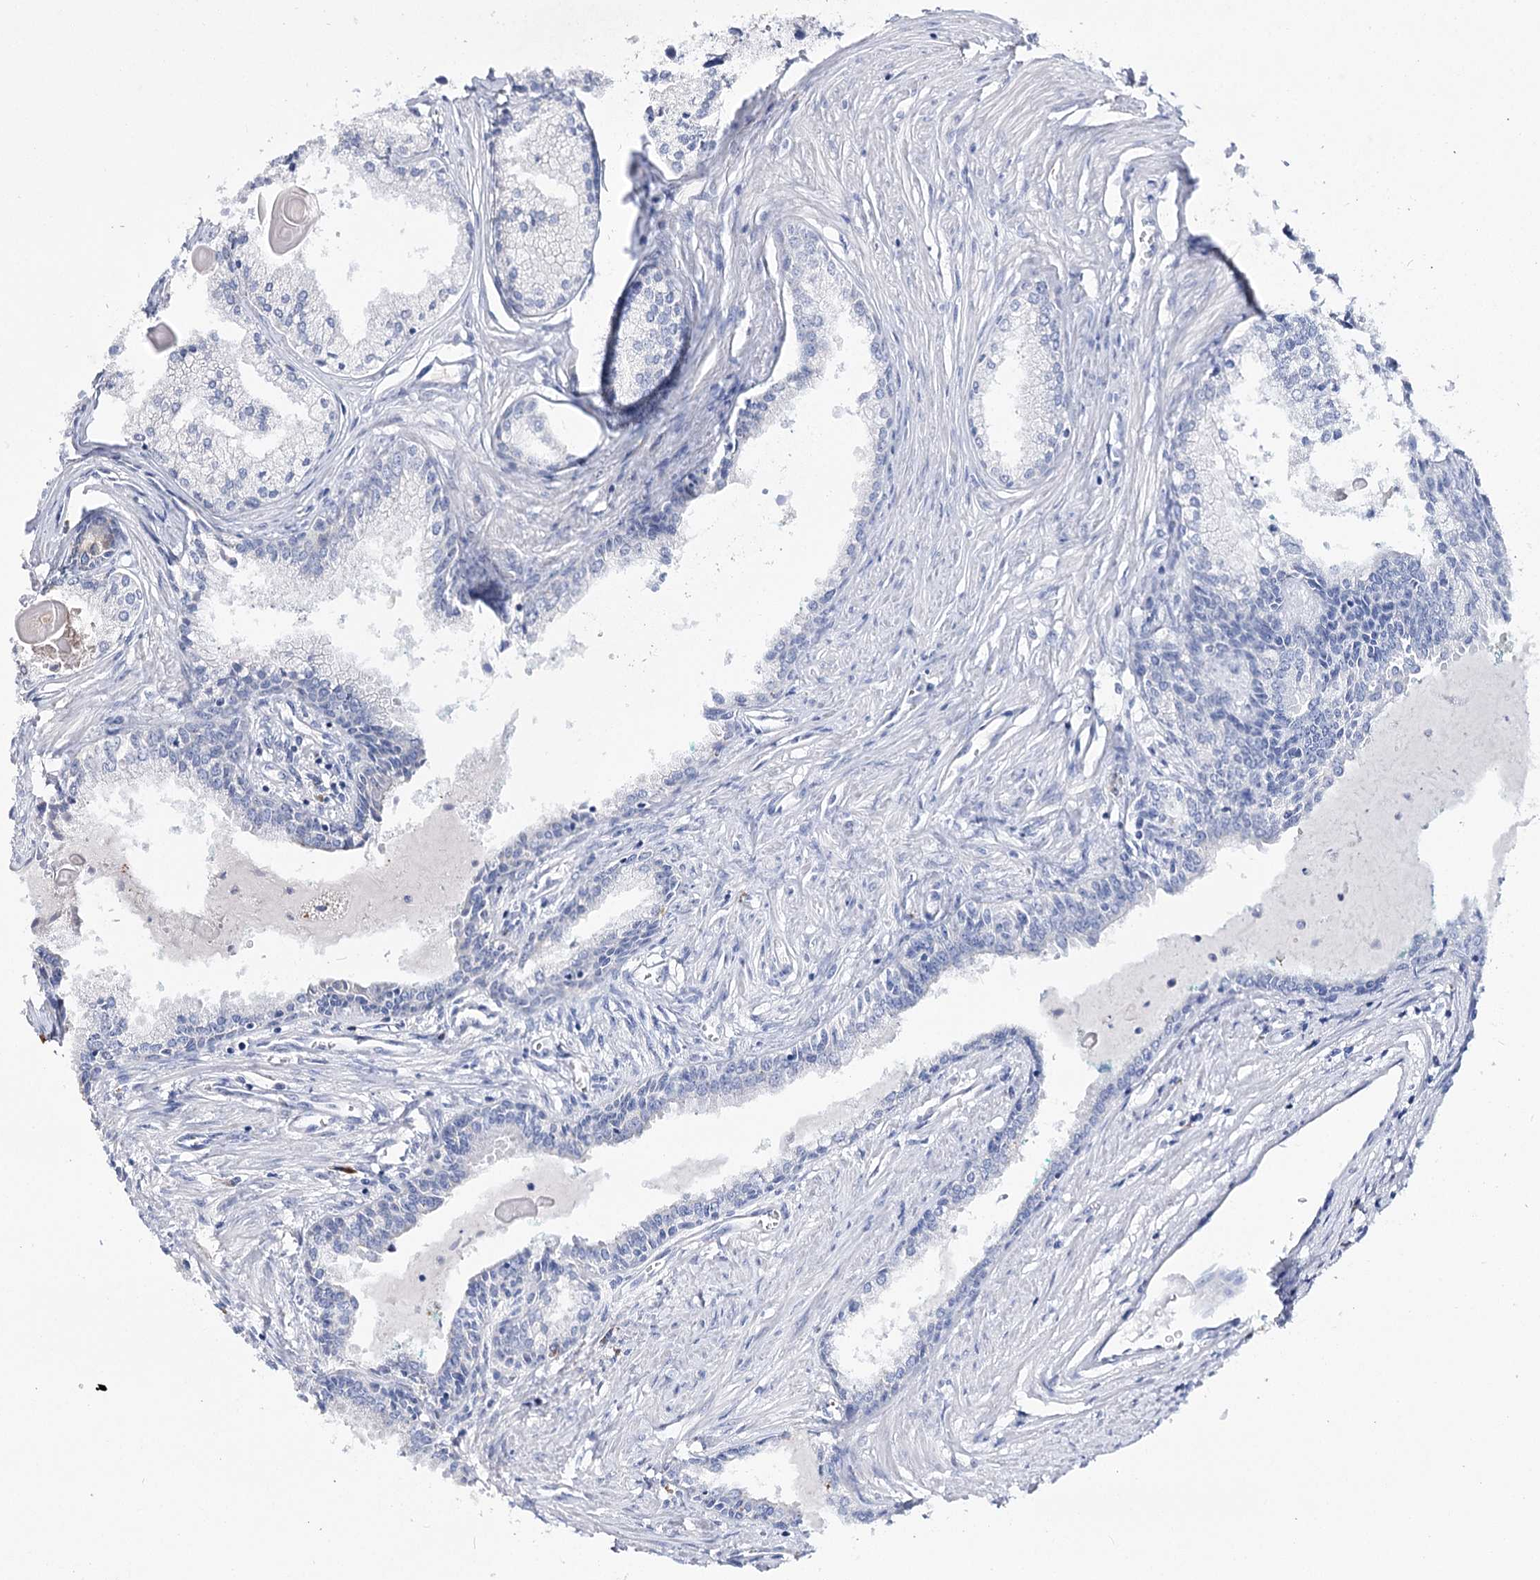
{"staining": {"intensity": "negative", "quantity": "none", "location": "none"}, "tissue": "prostate cancer", "cell_type": "Tumor cells", "image_type": "cancer", "snomed": [{"axis": "morphology", "description": "Adenocarcinoma, High grade"}, {"axis": "topography", "description": "Prostate"}], "caption": "Tumor cells are negative for brown protein staining in prostate high-grade adenocarcinoma.", "gene": "IL1RAP", "patient": {"sex": "male", "age": 68}}